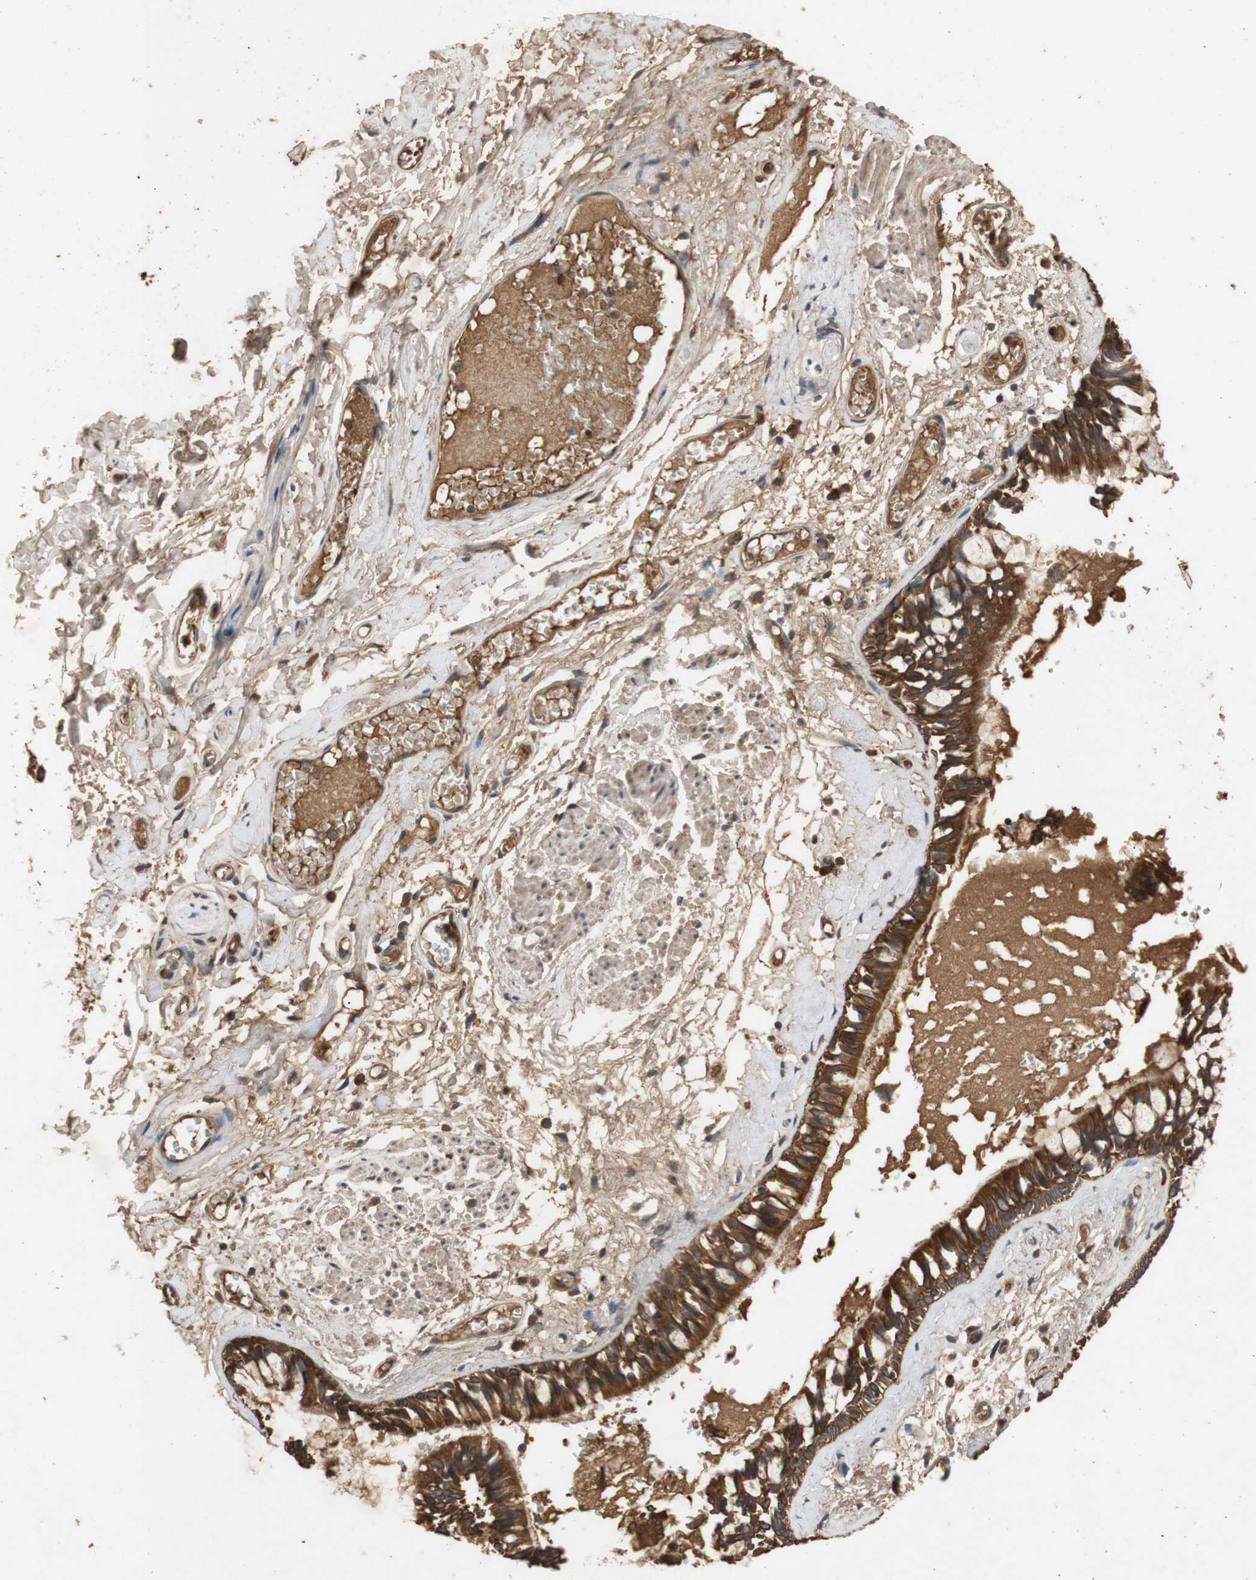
{"staining": {"intensity": "strong", "quantity": ">75%", "location": "cytoplasmic/membranous"}, "tissue": "bronchus", "cell_type": "Respiratory epithelial cells", "image_type": "normal", "snomed": [{"axis": "morphology", "description": "Normal tissue, NOS"}, {"axis": "morphology", "description": "Inflammation, NOS"}, {"axis": "topography", "description": "Cartilage tissue"}, {"axis": "topography", "description": "Lung"}], "caption": "This histopathology image displays normal bronchus stained with immunohistochemistry (IHC) to label a protein in brown. The cytoplasmic/membranous of respiratory epithelial cells show strong positivity for the protein. Nuclei are counter-stained blue.", "gene": "PKN1", "patient": {"sex": "male", "age": 71}}